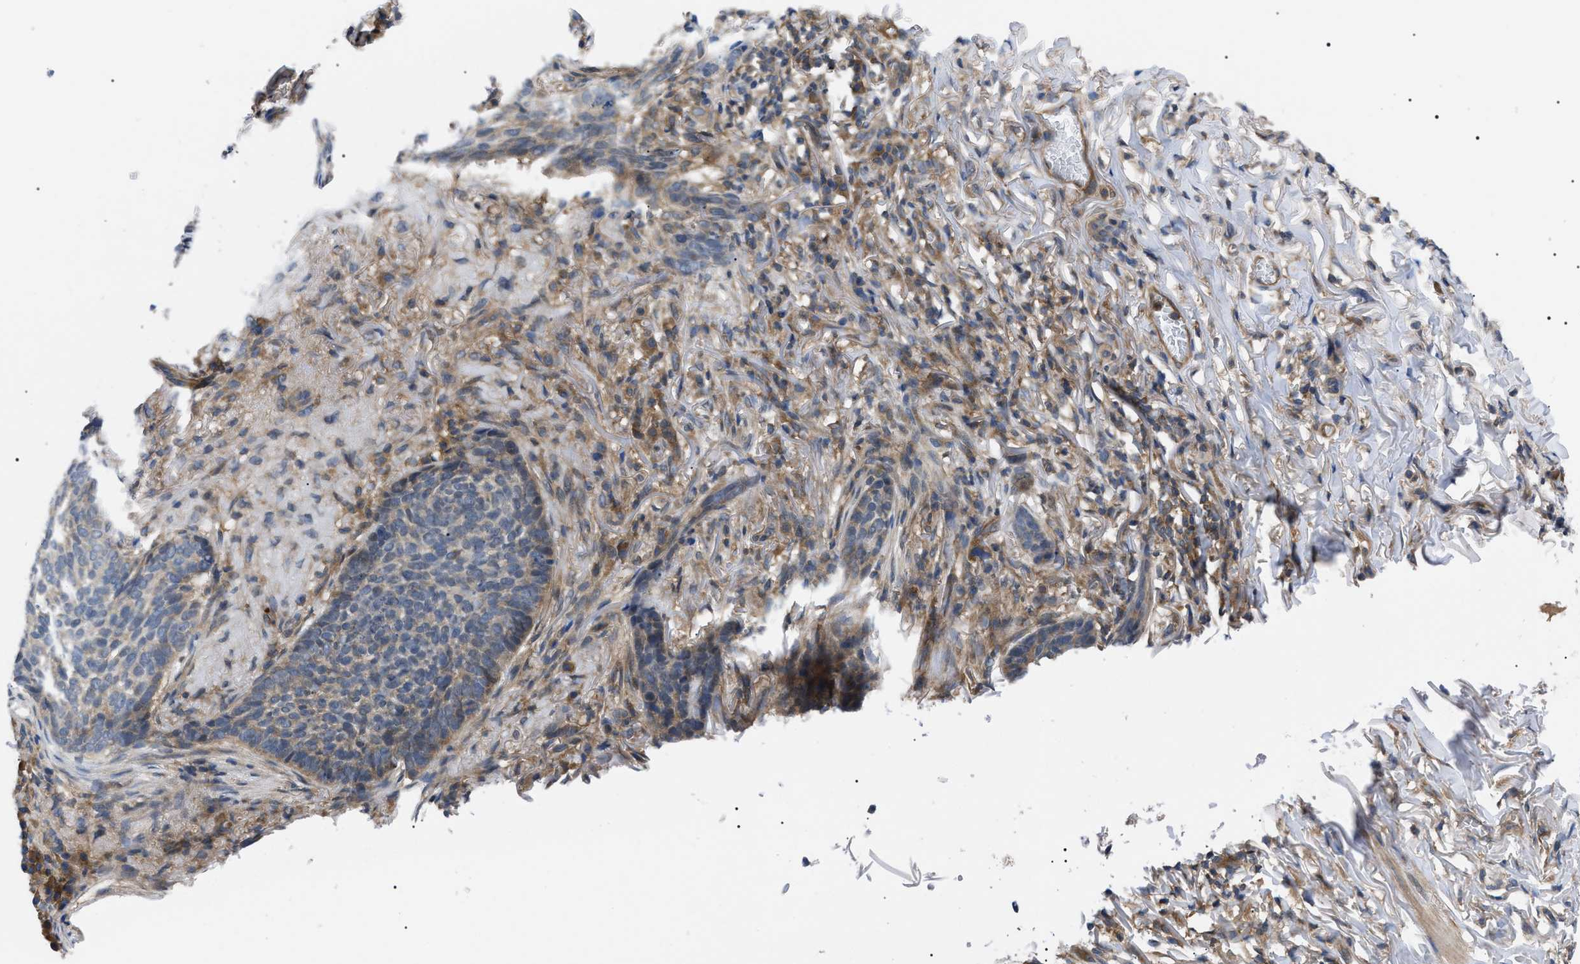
{"staining": {"intensity": "moderate", "quantity": ">75%", "location": "cytoplasmic/membranous"}, "tissue": "skin cancer", "cell_type": "Tumor cells", "image_type": "cancer", "snomed": [{"axis": "morphology", "description": "Basal cell carcinoma"}, {"axis": "topography", "description": "Skin"}], "caption": "Tumor cells demonstrate medium levels of moderate cytoplasmic/membranous positivity in approximately >75% of cells in human skin cancer.", "gene": "RIPK1", "patient": {"sex": "male", "age": 85}}